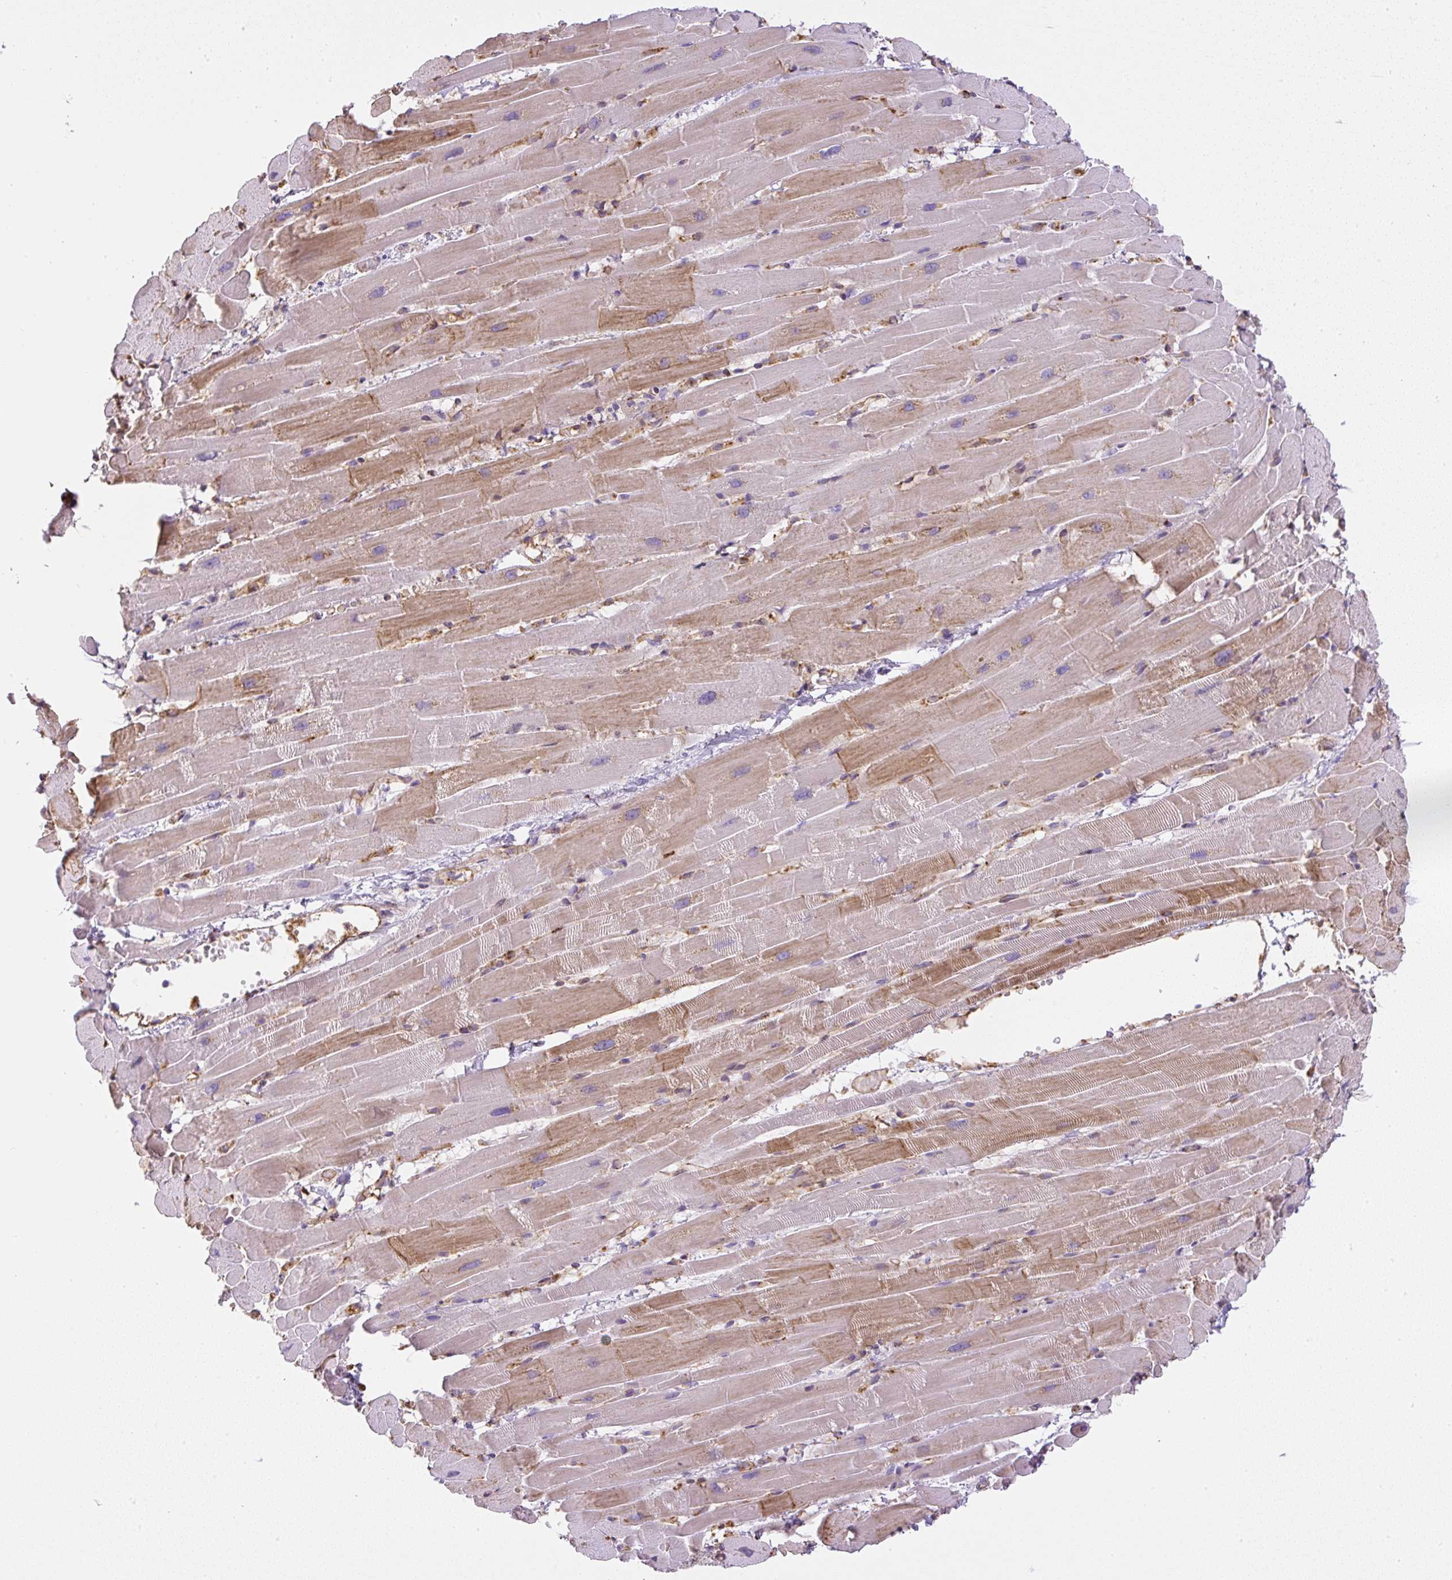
{"staining": {"intensity": "moderate", "quantity": "25%-75%", "location": "cytoplasmic/membranous,nuclear"}, "tissue": "heart muscle", "cell_type": "Cardiomyocytes", "image_type": "normal", "snomed": [{"axis": "morphology", "description": "Normal tissue, NOS"}, {"axis": "topography", "description": "Heart"}], "caption": "This photomicrograph shows normal heart muscle stained with immunohistochemistry (IHC) to label a protein in brown. The cytoplasmic/membranous,nuclear of cardiomyocytes show moderate positivity for the protein. Nuclei are counter-stained blue.", "gene": "PIP5KL1", "patient": {"sex": "male", "age": 37}}